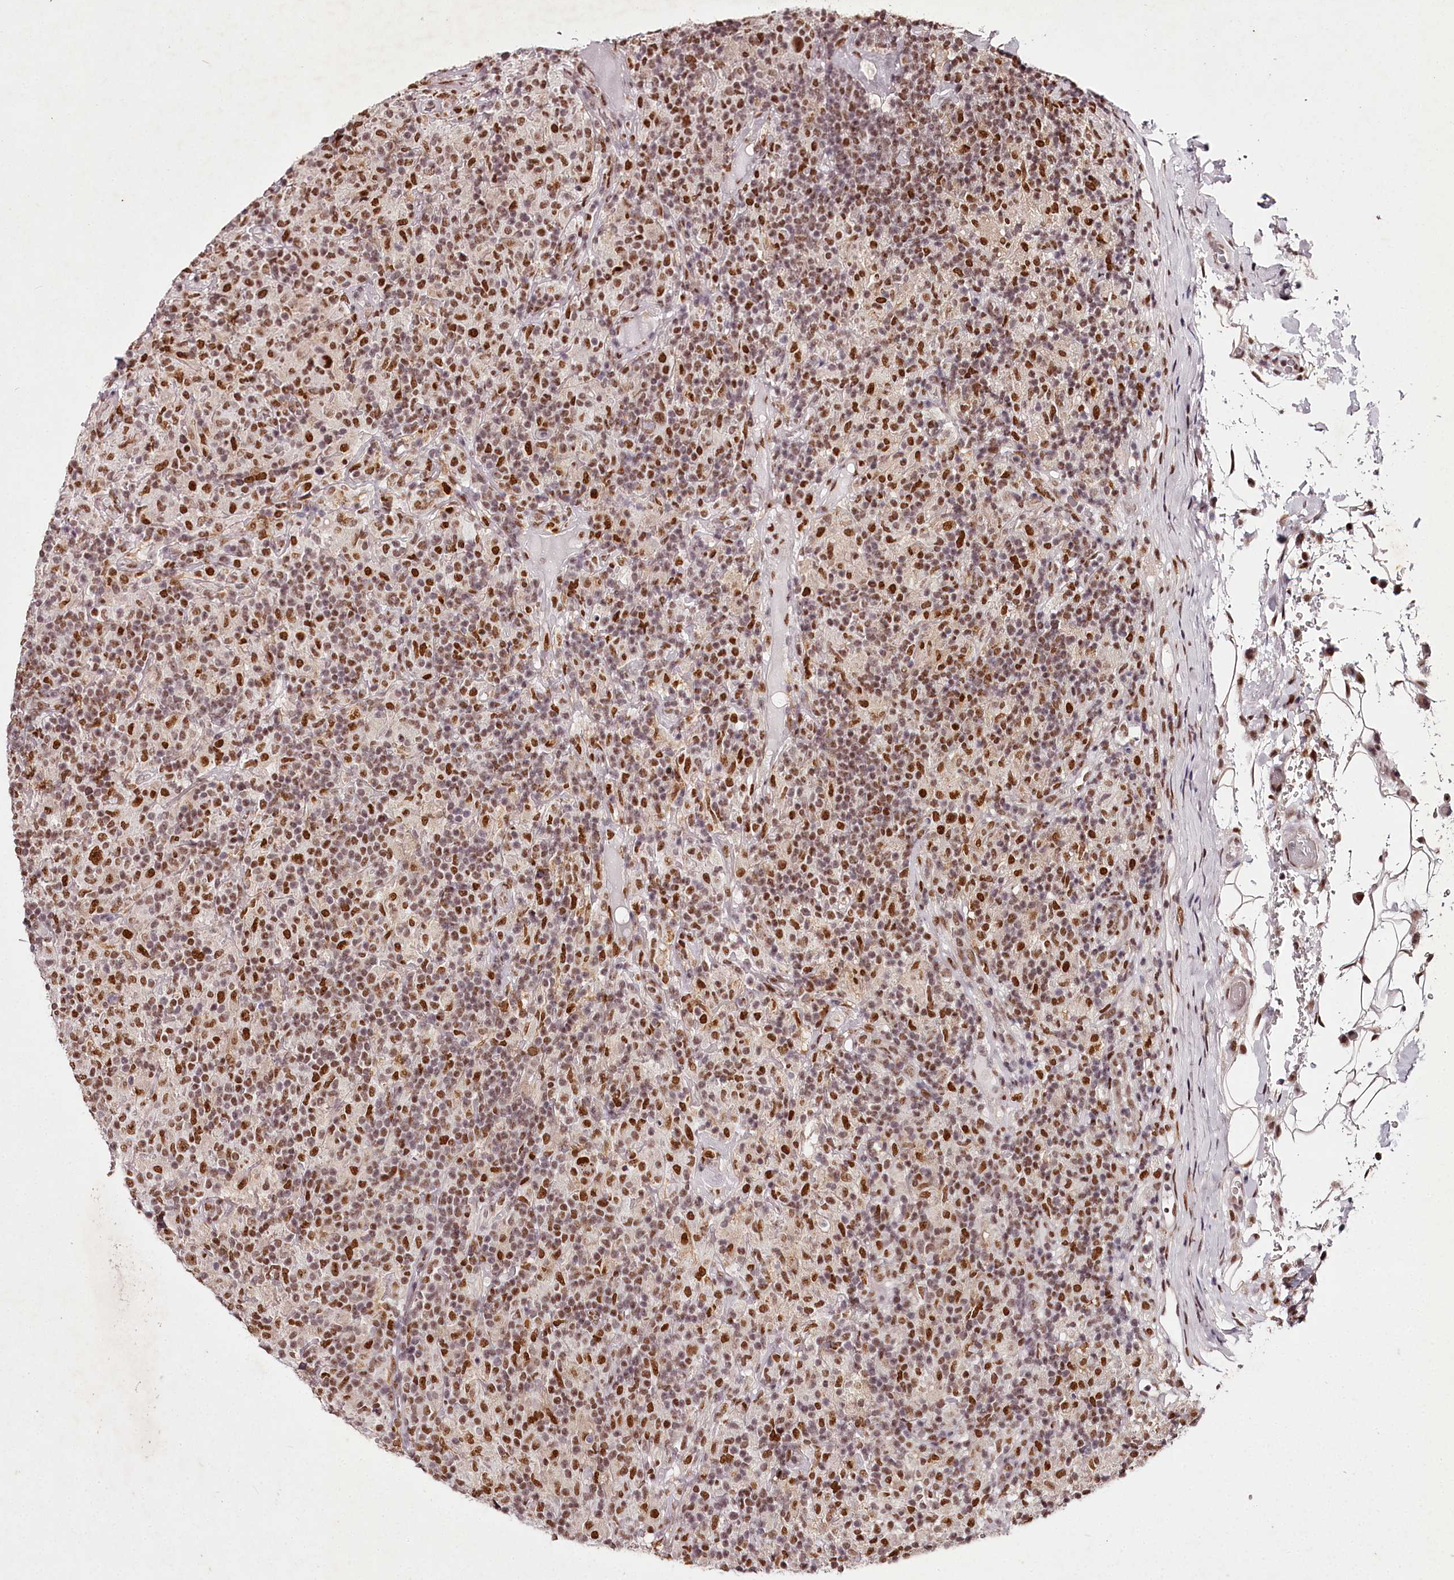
{"staining": {"intensity": "strong", "quantity": ">75%", "location": "nuclear"}, "tissue": "lymphoma", "cell_type": "Tumor cells", "image_type": "cancer", "snomed": [{"axis": "morphology", "description": "Hodgkin's disease, NOS"}, {"axis": "topography", "description": "Lymph node"}], "caption": "The image exhibits immunohistochemical staining of Hodgkin's disease. There is strong nuclear expression is present in approximately >75% of tumor cells.", "gene": "PSPC1", "patient": {"sex": "male", "age": 70}}